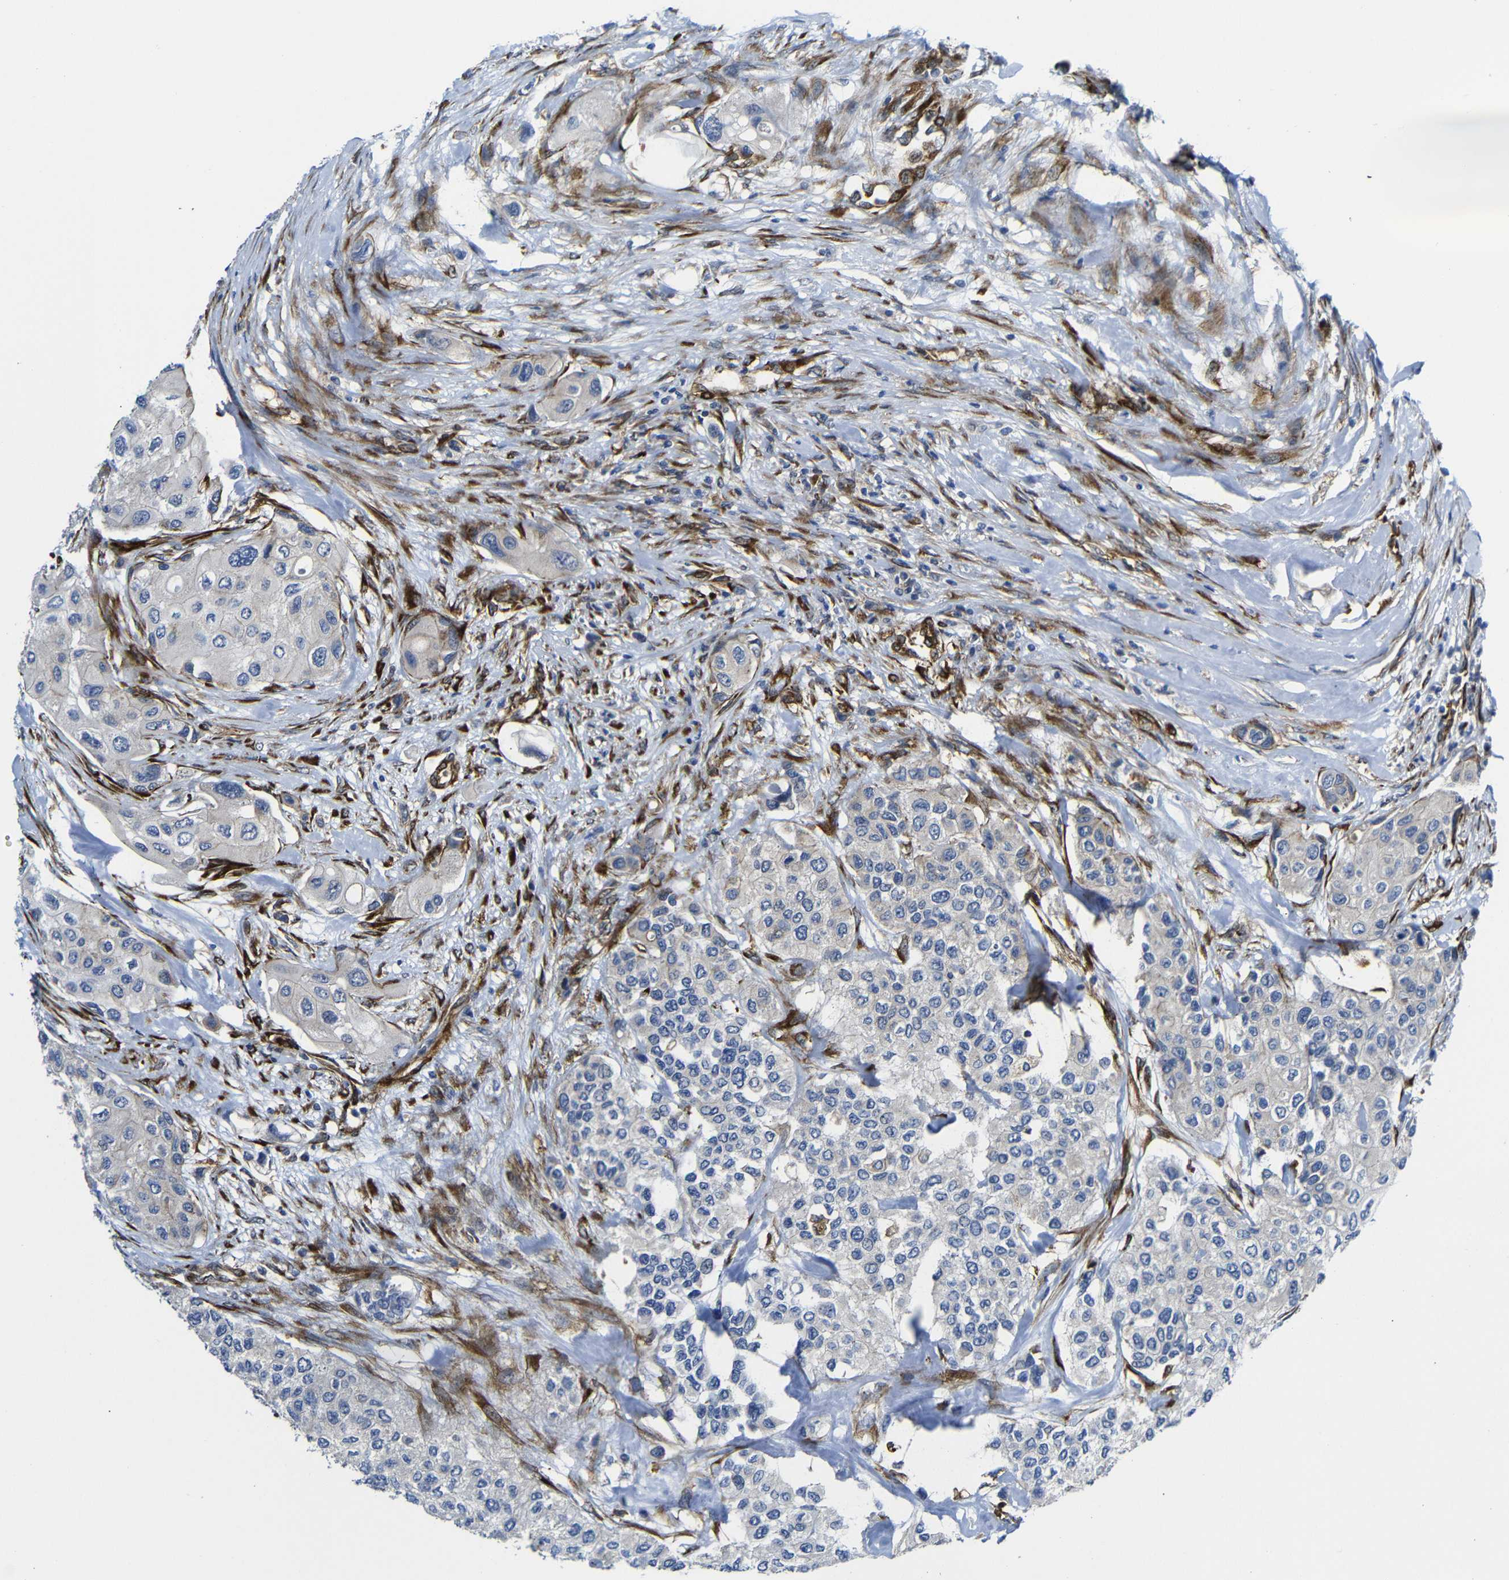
{"staining": {"intensity": "weak", "quantity": "<25%", "location": "cytoplasmic/membranous"}, "tissue": "urothelial cancer", "cell_type": "Tumor cells", "image_type": "cancer", "snomed": [{"axis": "morphology", "description": "Urothelial carcinoma, High grade"}, {"axis": "topography", "description": "Urinary bladder"}], "caption": "Immunohistochemistry (IHC) of urothelial carcinoma (high-grade) demonstrates no staining in tumor cells.", "gene": "PARP14", "patient": {"sex": "female", "age": 56}}